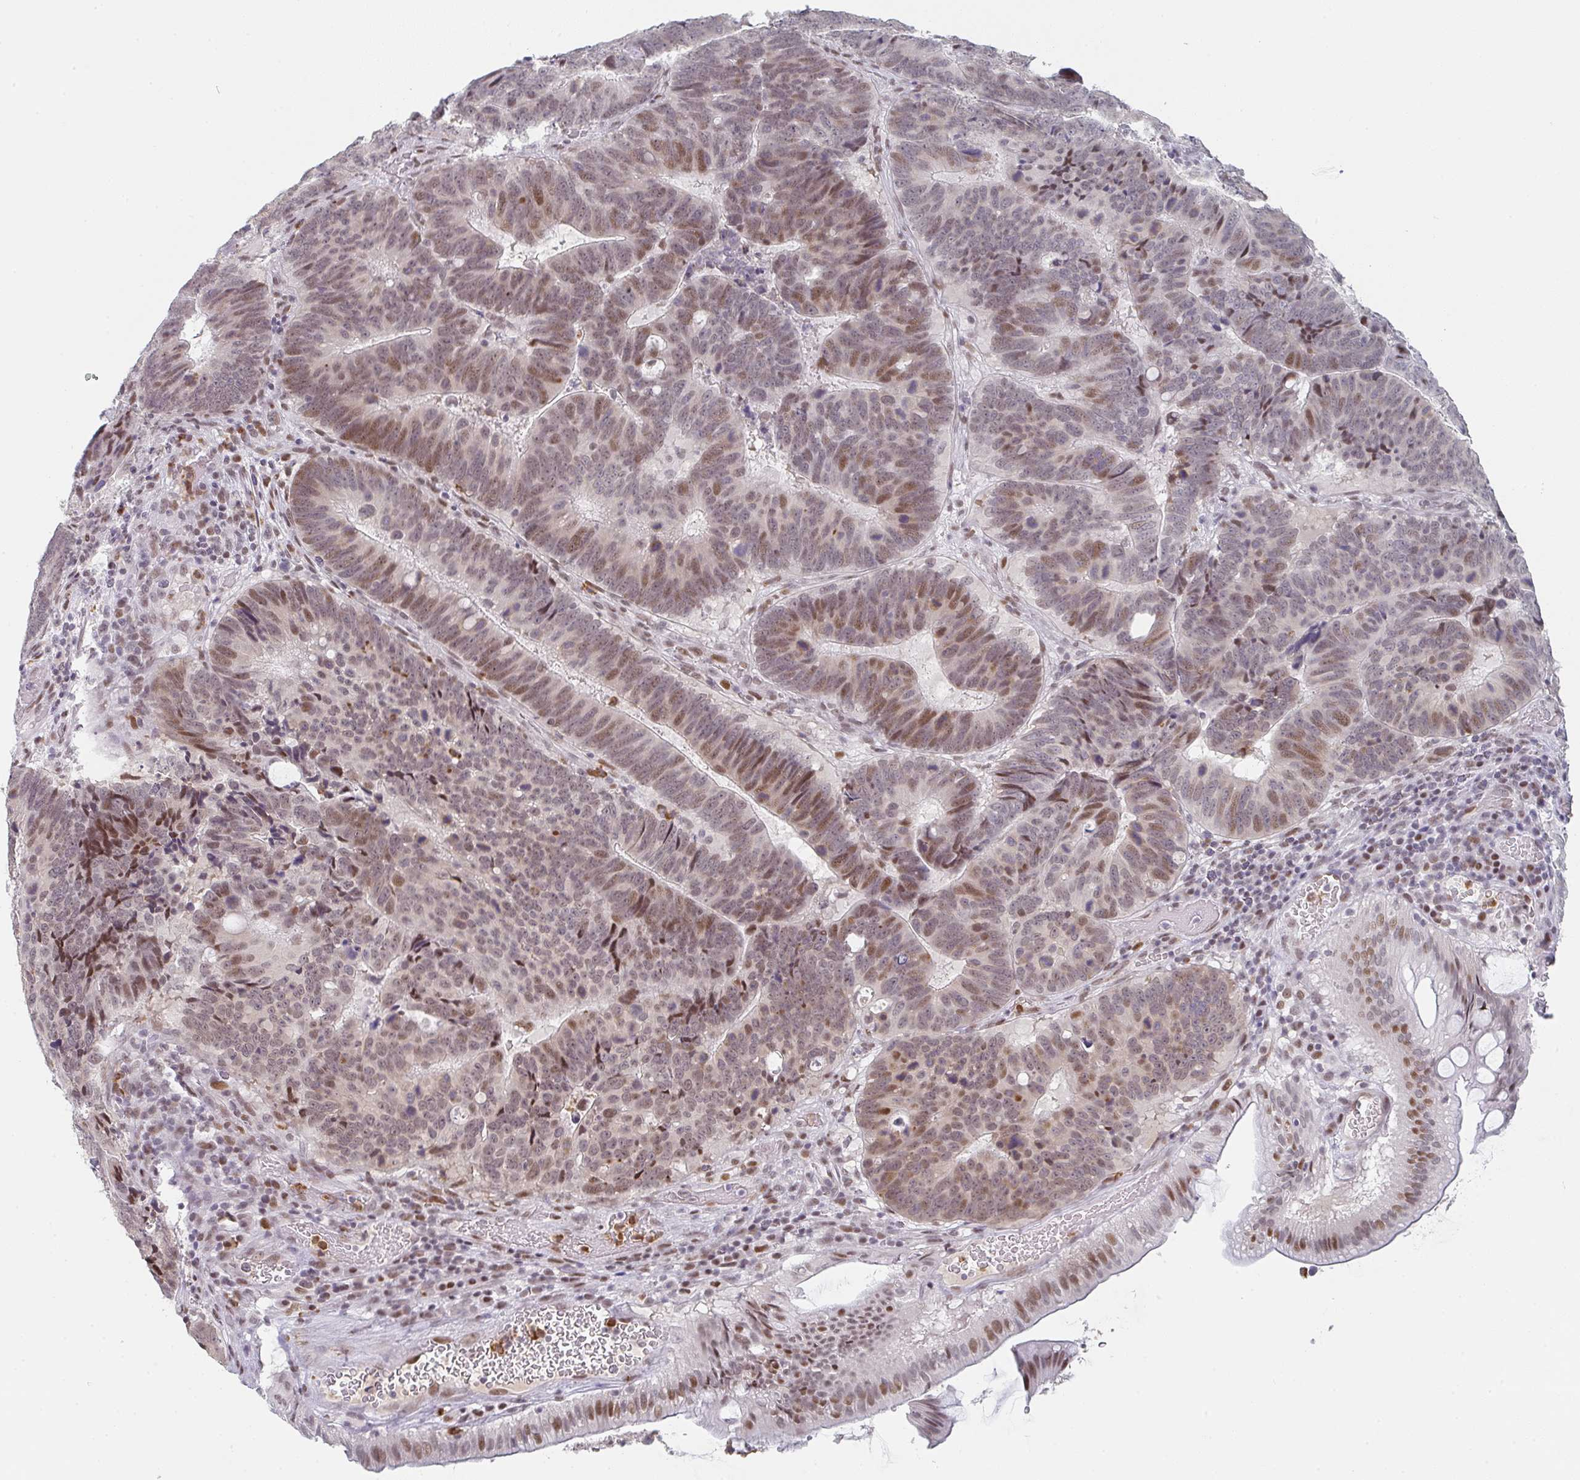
{"staining": {"intensity": "moderate", "quantity": ">75%", "location": "nuclear"}, "tissue": "colorectal cancer", "cell_type": "Tumor cells", "image_type": "cancer", "snomed": [{"axis": "morphology", "description": "Adenocarcinoma, NOS"}, {"axis": "topography", "description": "Colon"}], "caption": "A high-resolution histopathology image shows immunohistochemistry staining of adenocarcinoma (colorectal), which demonstrates moderate nuclear expression in about >75% of tumor cells.", "gene": "LIN54", "patient": {"sex": "male", "age": 62}}